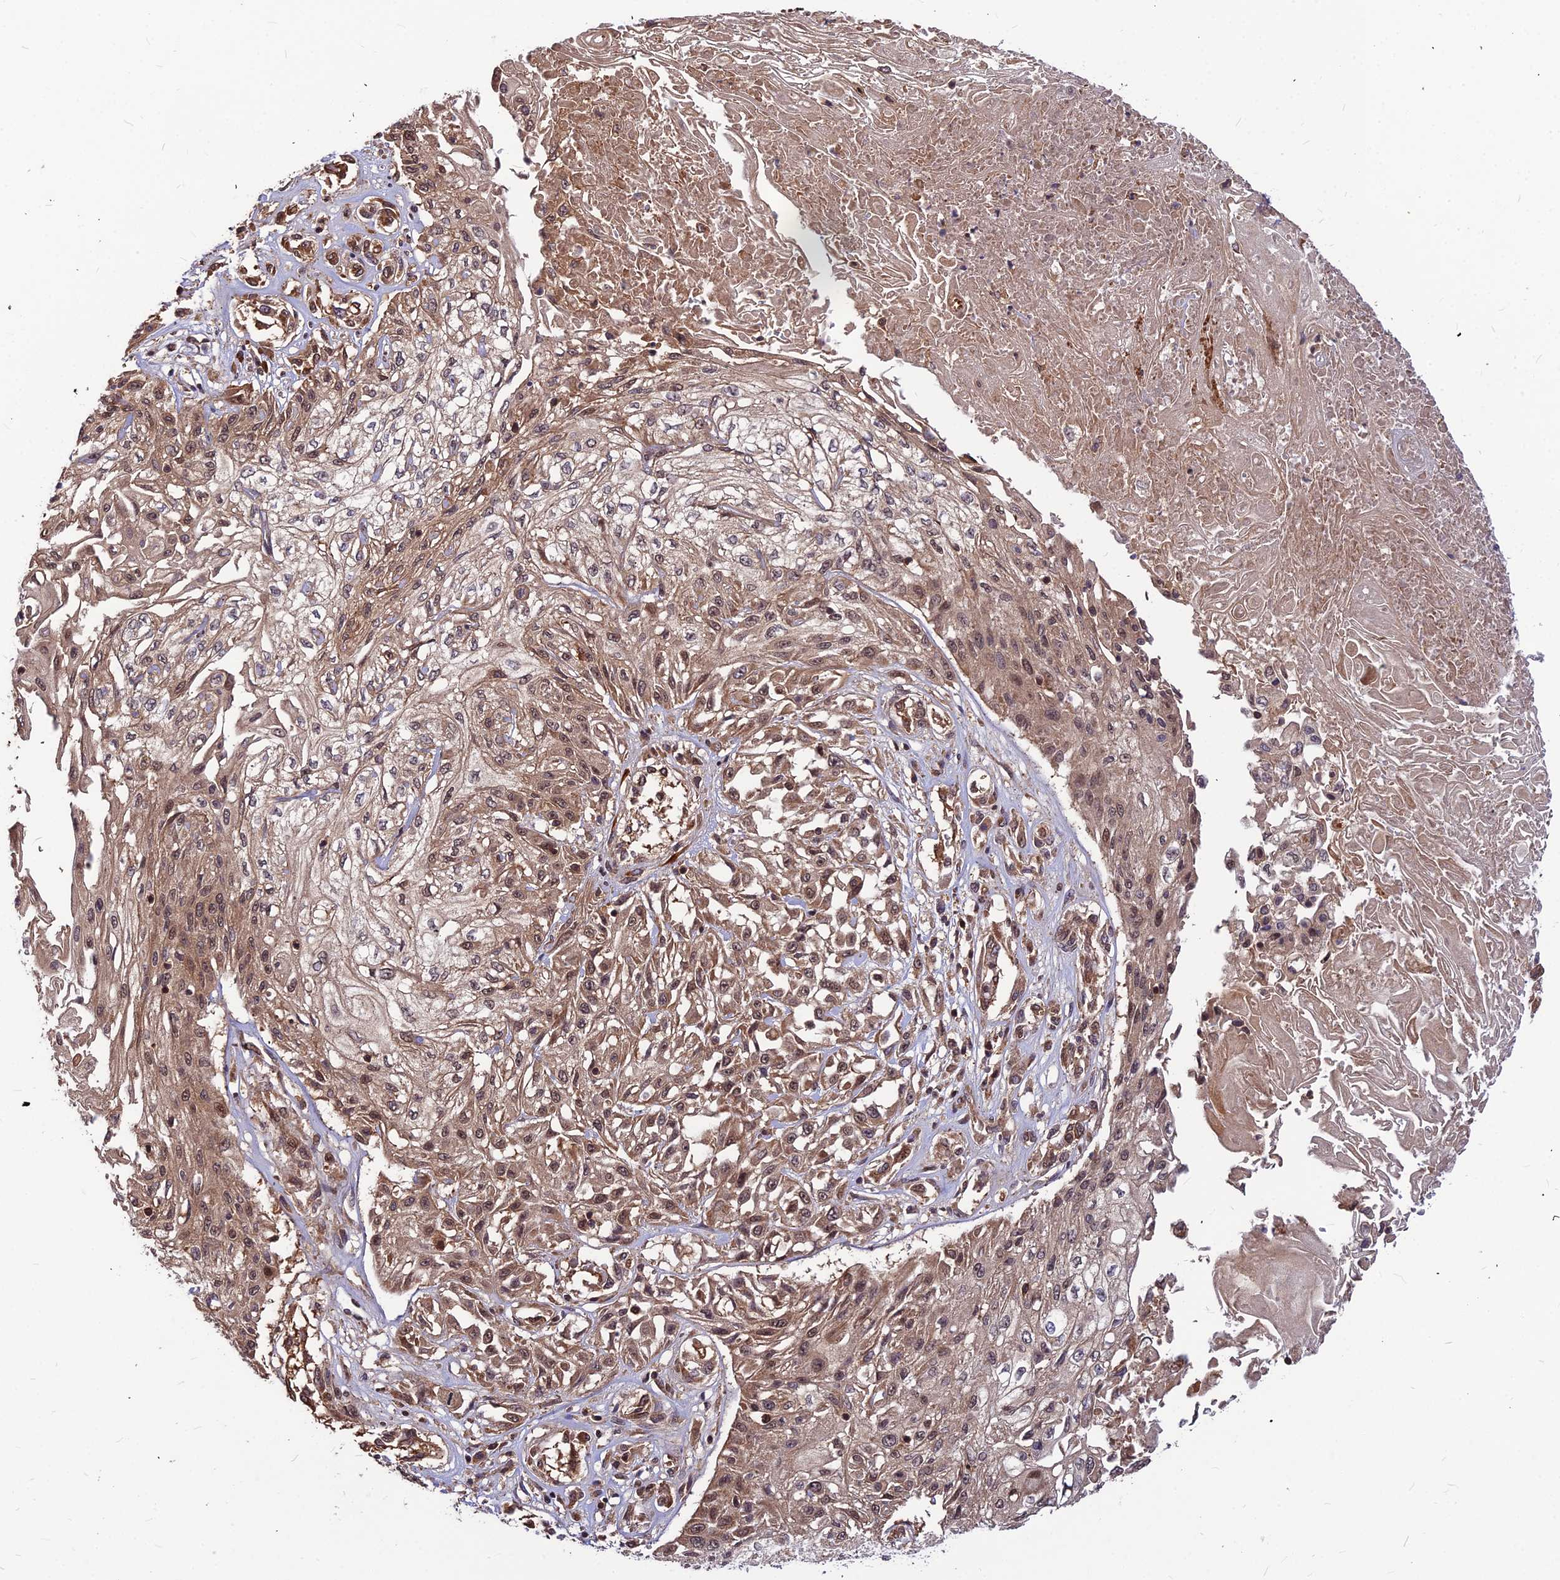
{"staining": {"intensity": "weak", "quantity": ">75%", "location": "cytoplasmic/membranous,nuclear"}, "tissue": "skin cancer", "cell_type": "Tumor cells", "image_type": "cancer", "snomed": [{"axis": "morphology", "description": "Squamous cell carcinoma, NOS"}, {"axis": "morphology", "description": "Squamous cell carcinoma, metastatic, NOS"}, {"axis": "topography", "description": "Skin"}, {"axis": "topography", "description": "Lymph node"}], "caption": "Immunohistochemistry (IHC) of skin cancer demonstrates low levels of weak cytoplasmic/membranous and nuclear expression in about >75% of tumor cells. Using DAB (3,3'-diaminobenzidine) (brown) and hematoxylin (blue) stains, captured at high magnification using brightfield microscopy.", "gene": "ZNF467", "patient": {"sex": "male", "age": 75}}